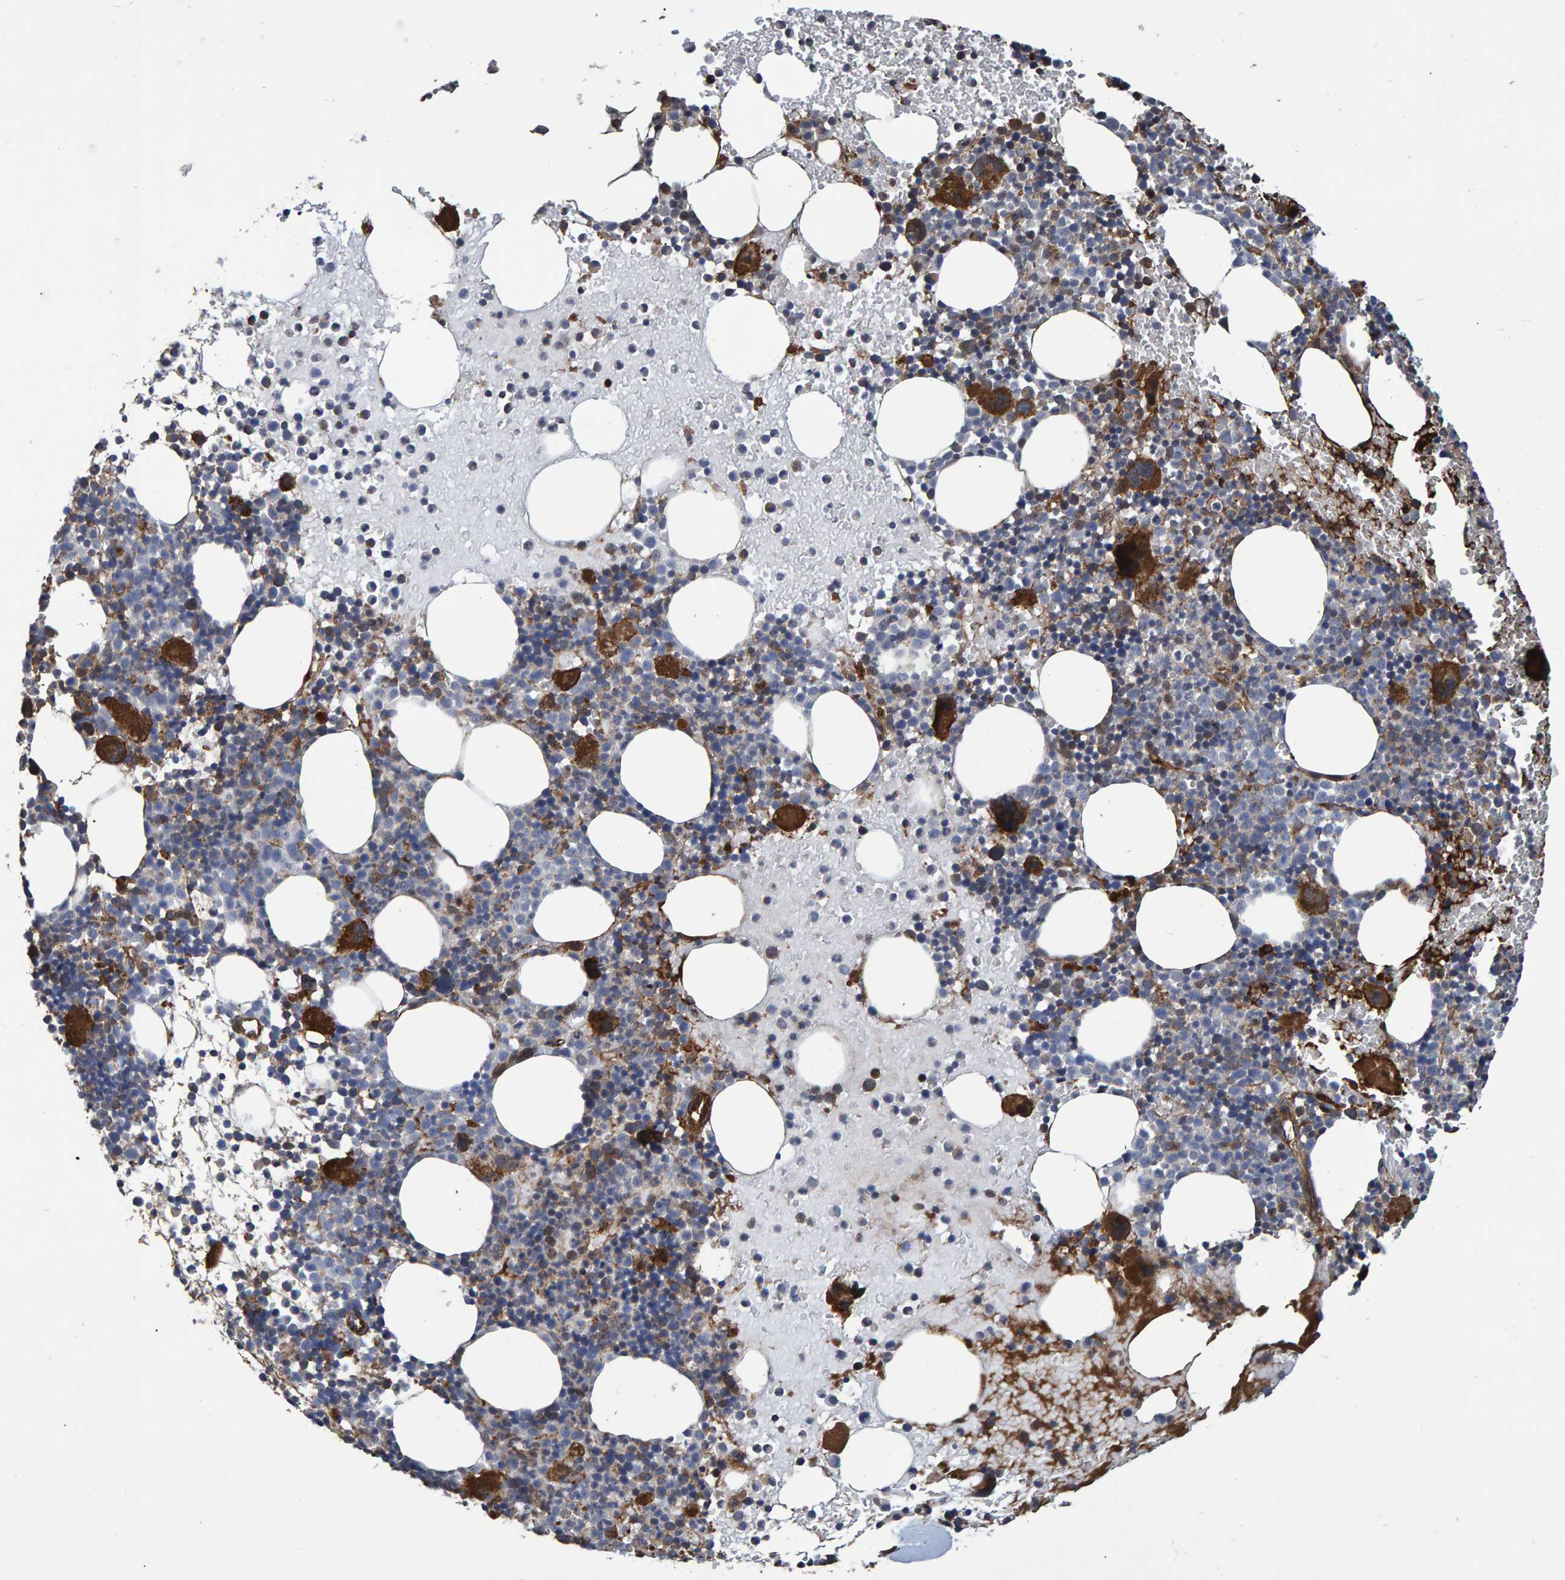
{"staining": {"intensity": "strong", "quantity": "<25%", "location": "cytoplasmic/membranous"}, "tissue": "bone marrow", "cell_type": "Hematopoietic cells", "image_type": "normal", "snomed": [{"axis": "morphology", "description": "Normal tissue, NOS"}, {"axis": "morphology", "description": "Inflammation, NOS"}, {"axis": "topography", "description": "Bone marrow"}], "caption": "Protein expression by IHC reveals strong cytoplasmic/membranous staining in about <25% of hematopoietic cells in normal bone marrow. The staining is performed using DAB (3,3'-diaminobenzidine) brown chromogen to label protein expression. The nuclei are counter-stained blue using hematoxylin.", "gene": "SLIT2", "patient": {"sex": "male", "age": 78}}